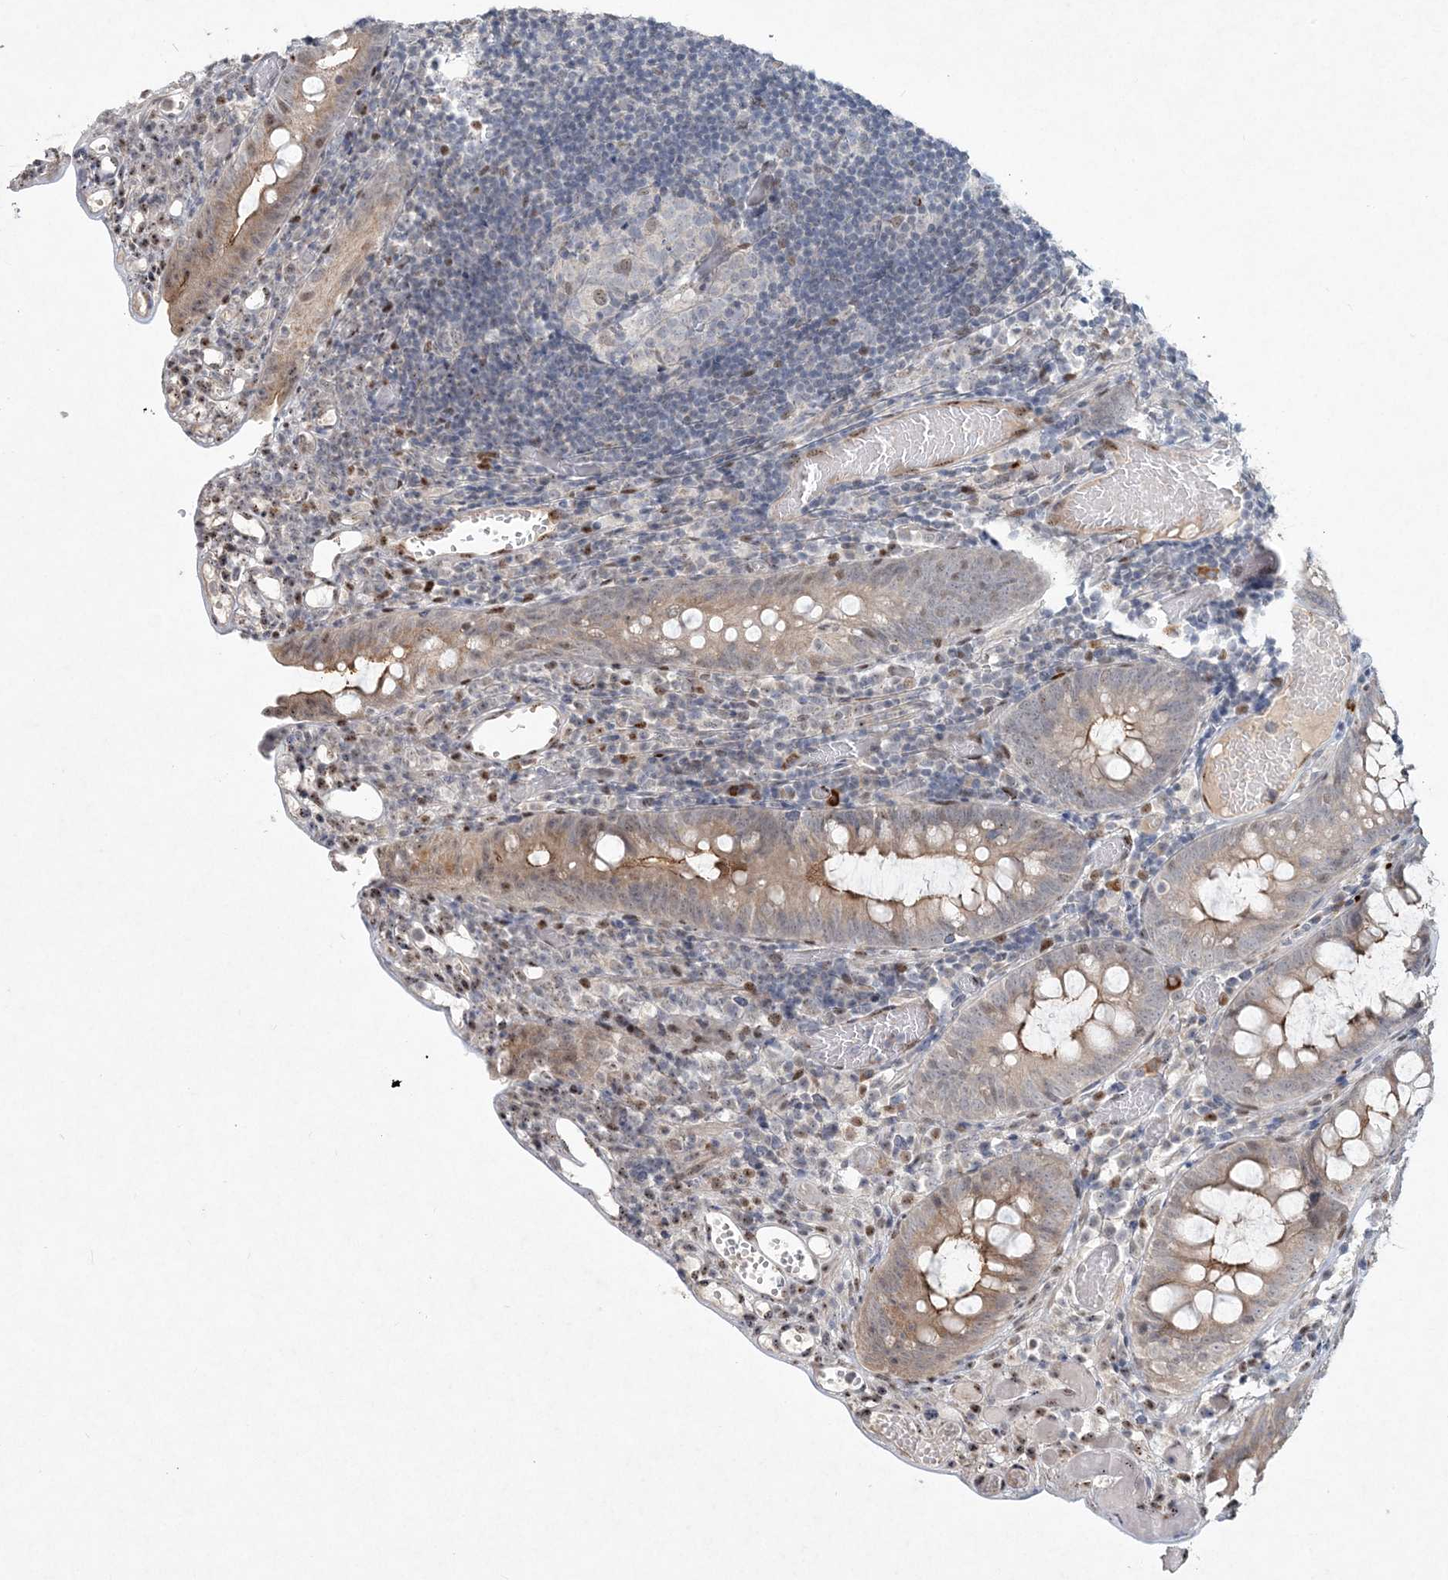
{"staining": {"intensity": "negative", "quantity": "none", "location": "none"}, "tissue": "colon", "cell_type": "Endothelial cells", "image_type": "normal", "snomed": [{"axis": "morphology", "description": "Normal tissue, NOS"}, {"axis": "topography", "description": "Colon"}], "caption": "The image reveals no staining of endothelial cells in unremarkable colon. (Immunohistochemistry, brightfield microscopy, high magnification).", "gene": "GIN1", "patient": {"sex": "male", "age": 14}}